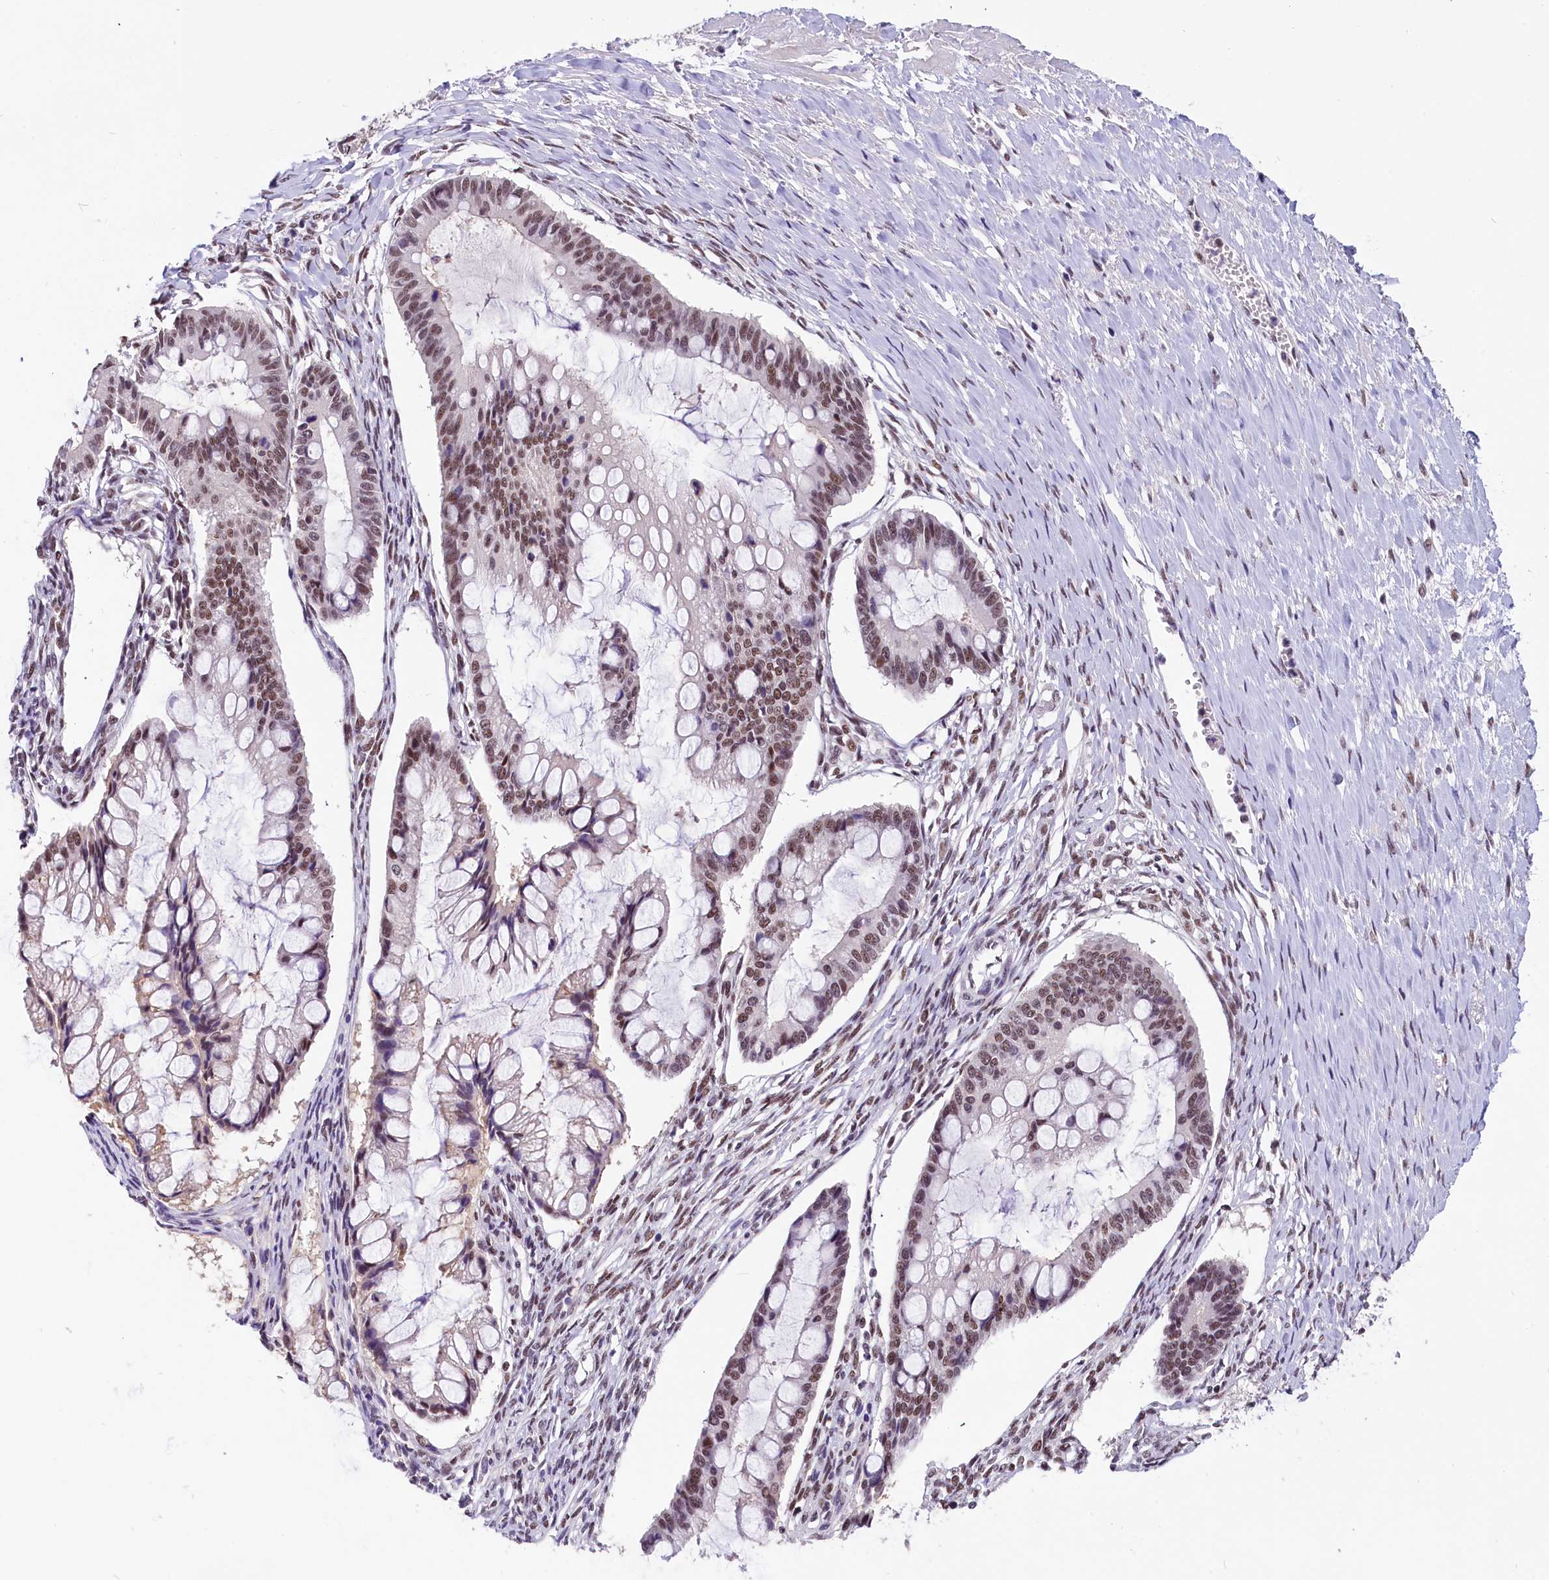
{"staining": {"intensity": "moderate", "quantity": ">75%", "location": "nuclear"}, "tissue": "ovarian cancer", "cell_type": "Tumor cells", "image_type": "cancer", "snomed": [{"axis": "morphology", "description": "Cystadenocarcinoma, mucinous, NOS"}, {"axis": "topography", "description": "Ovary"}], "caption": "A histopathology image showing moderate nuclear positivity in about >75% of tumor cells in ovarian cancer, as visualized by brown immunohistochemical staining.", "gene": "ZC3H4", "patient": {"sex": "female", "age": 73}}